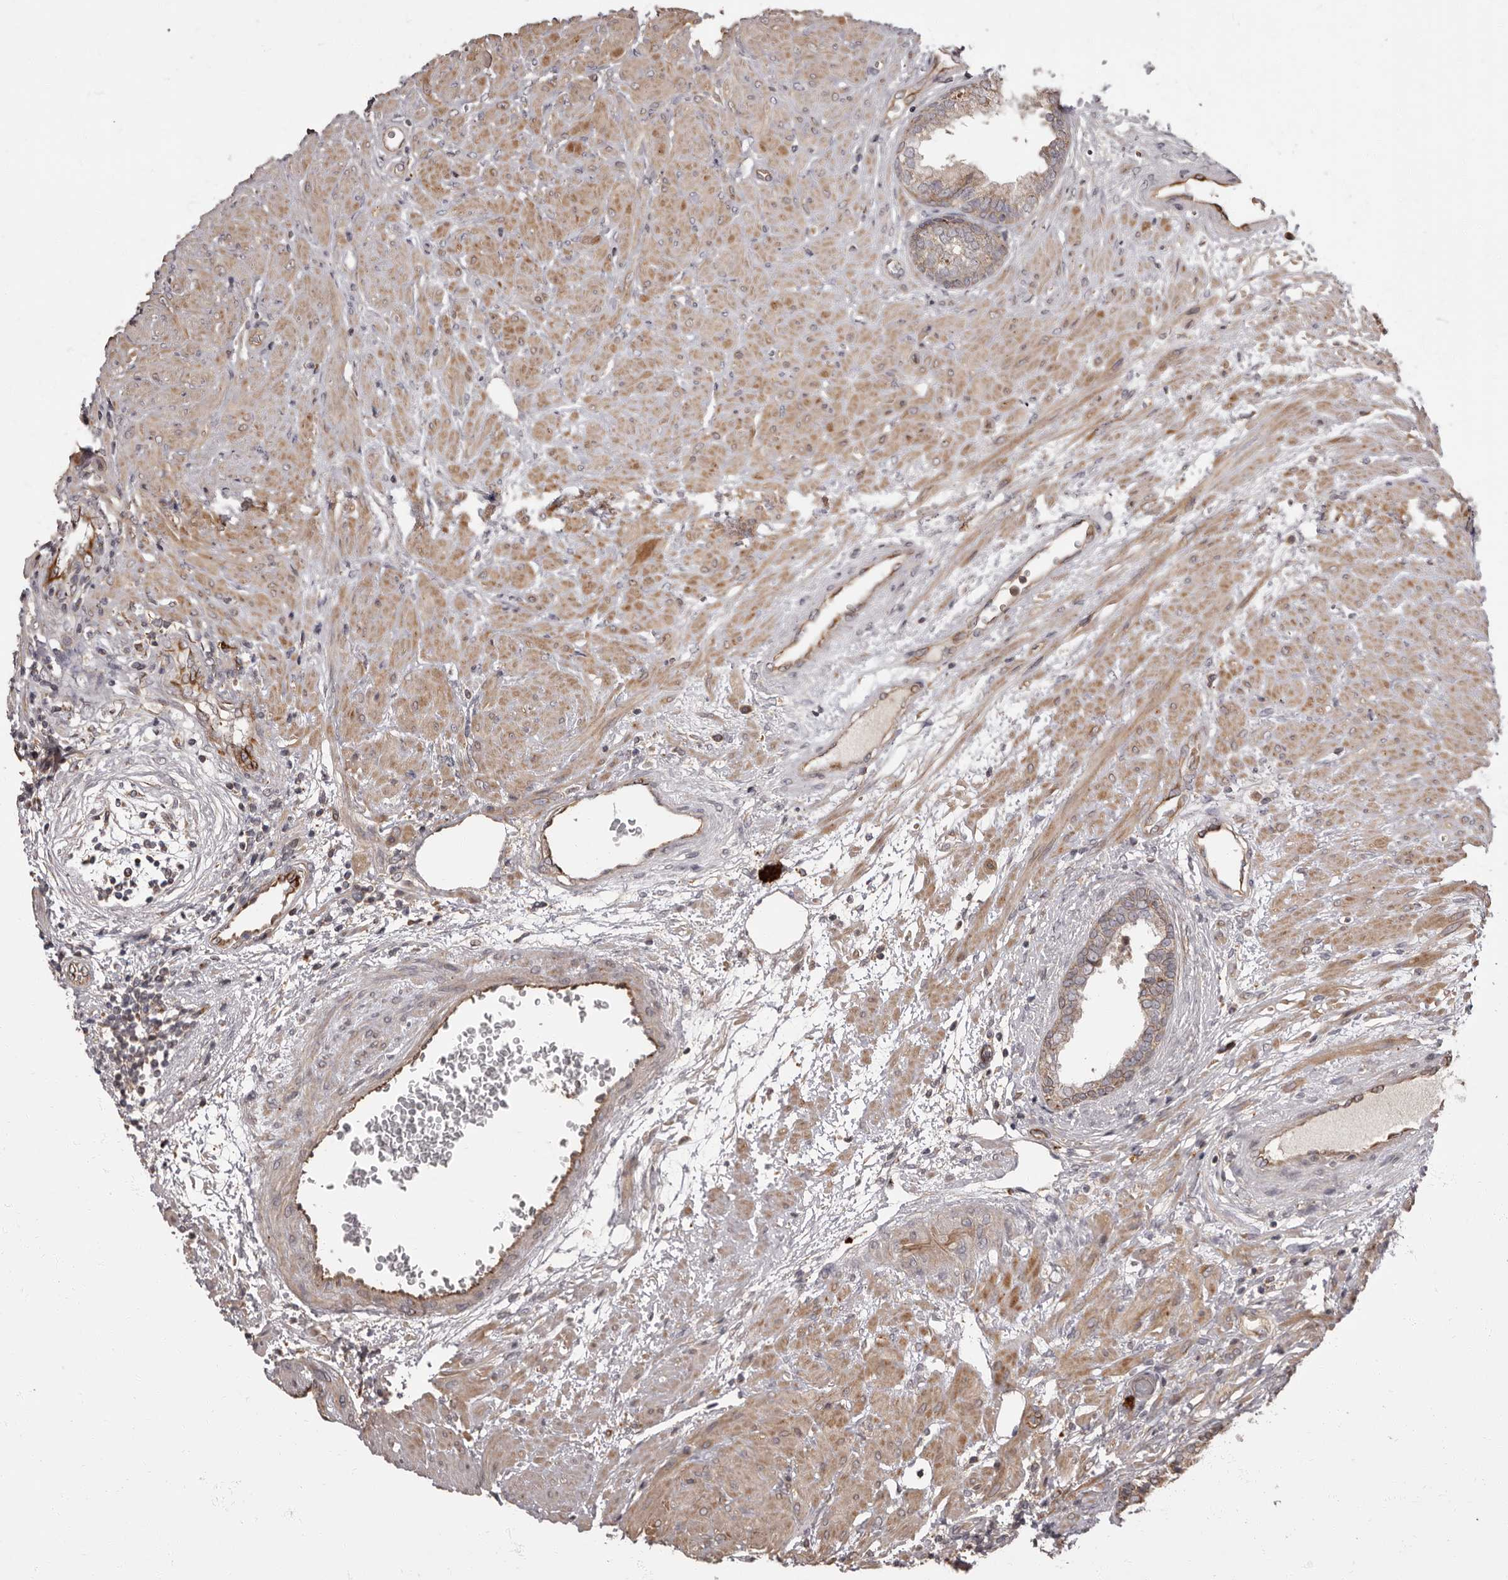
{"staining": {"intensity": "moderate", "quantity": "25%-75%", "location": "cytoplasmic/membranous"}, "tissue": "prostate", "cell_type": "Glandular cells", "image_type": "normal", "snomed": [{"axis": "morphology", "description": "Normal tissue, NOS"}, {"axis": "topography", "description": "Prostate"}], "caption": "Protein staining reveals moderate cytoplasmic/membranous positivity in about 25%-75% of glandular cells in benign prostate.", "gene": "ADCY2", "patient": {"sex": "male", "age": 76}}